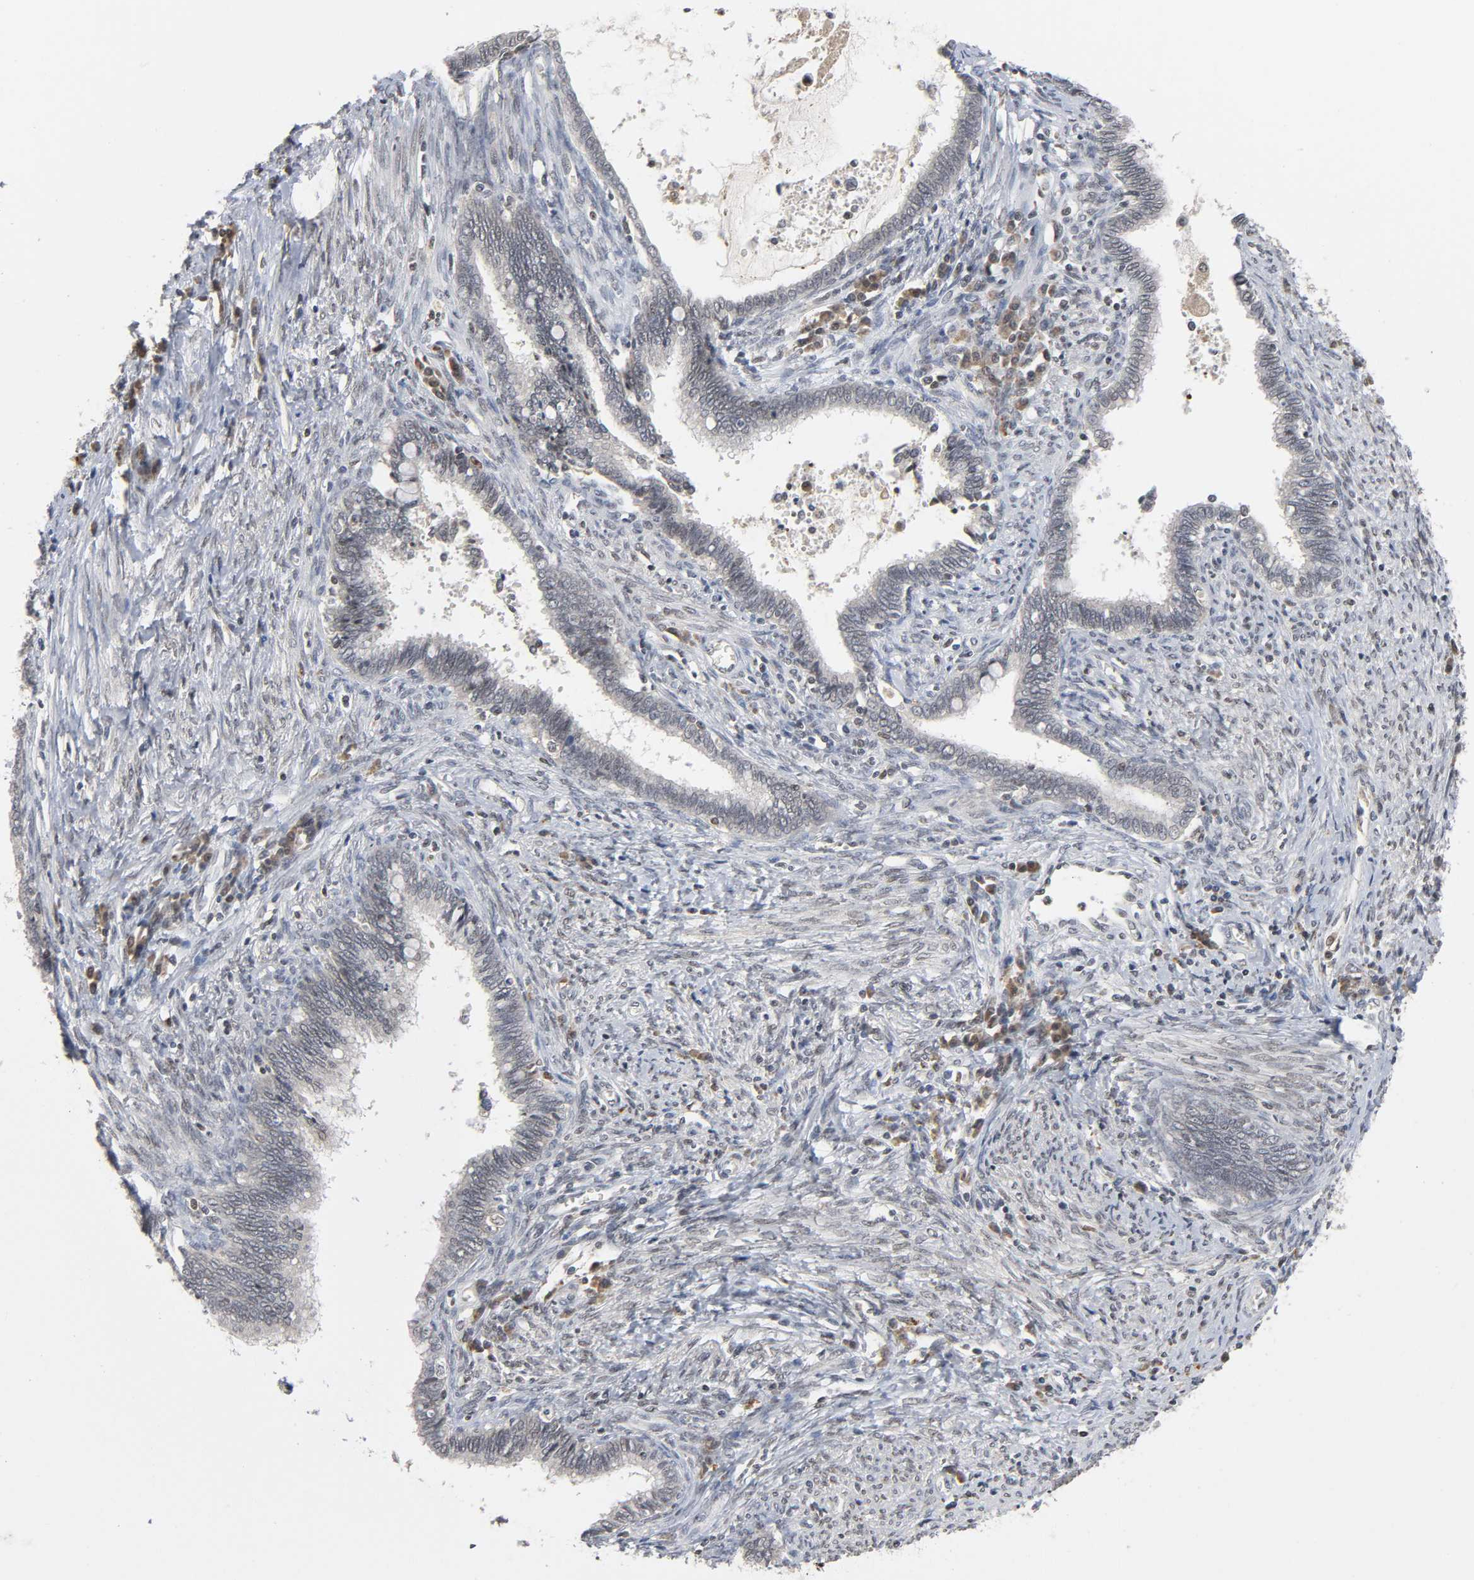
{"staining": {"intensity": "negative", "quantity": "none", "location": "none"}, "tissue": "cervical cancer", "cell_type": "Tumor cells", "image_type": "cancer", "snomed": [{"axis": "morphology", "description": "Adenocarcinoma, NOS"}, {"axis": "topography", "description": "Cervix"}], "caption": "An immunohistochemistry image of cervical cancer (adenocarcinoma) is shown. There is no staining in tumor cells of cervical cancer (adenocarcinoma).", "gene": "KAT2B", "patient": {"sex": "female", "age": 44}}